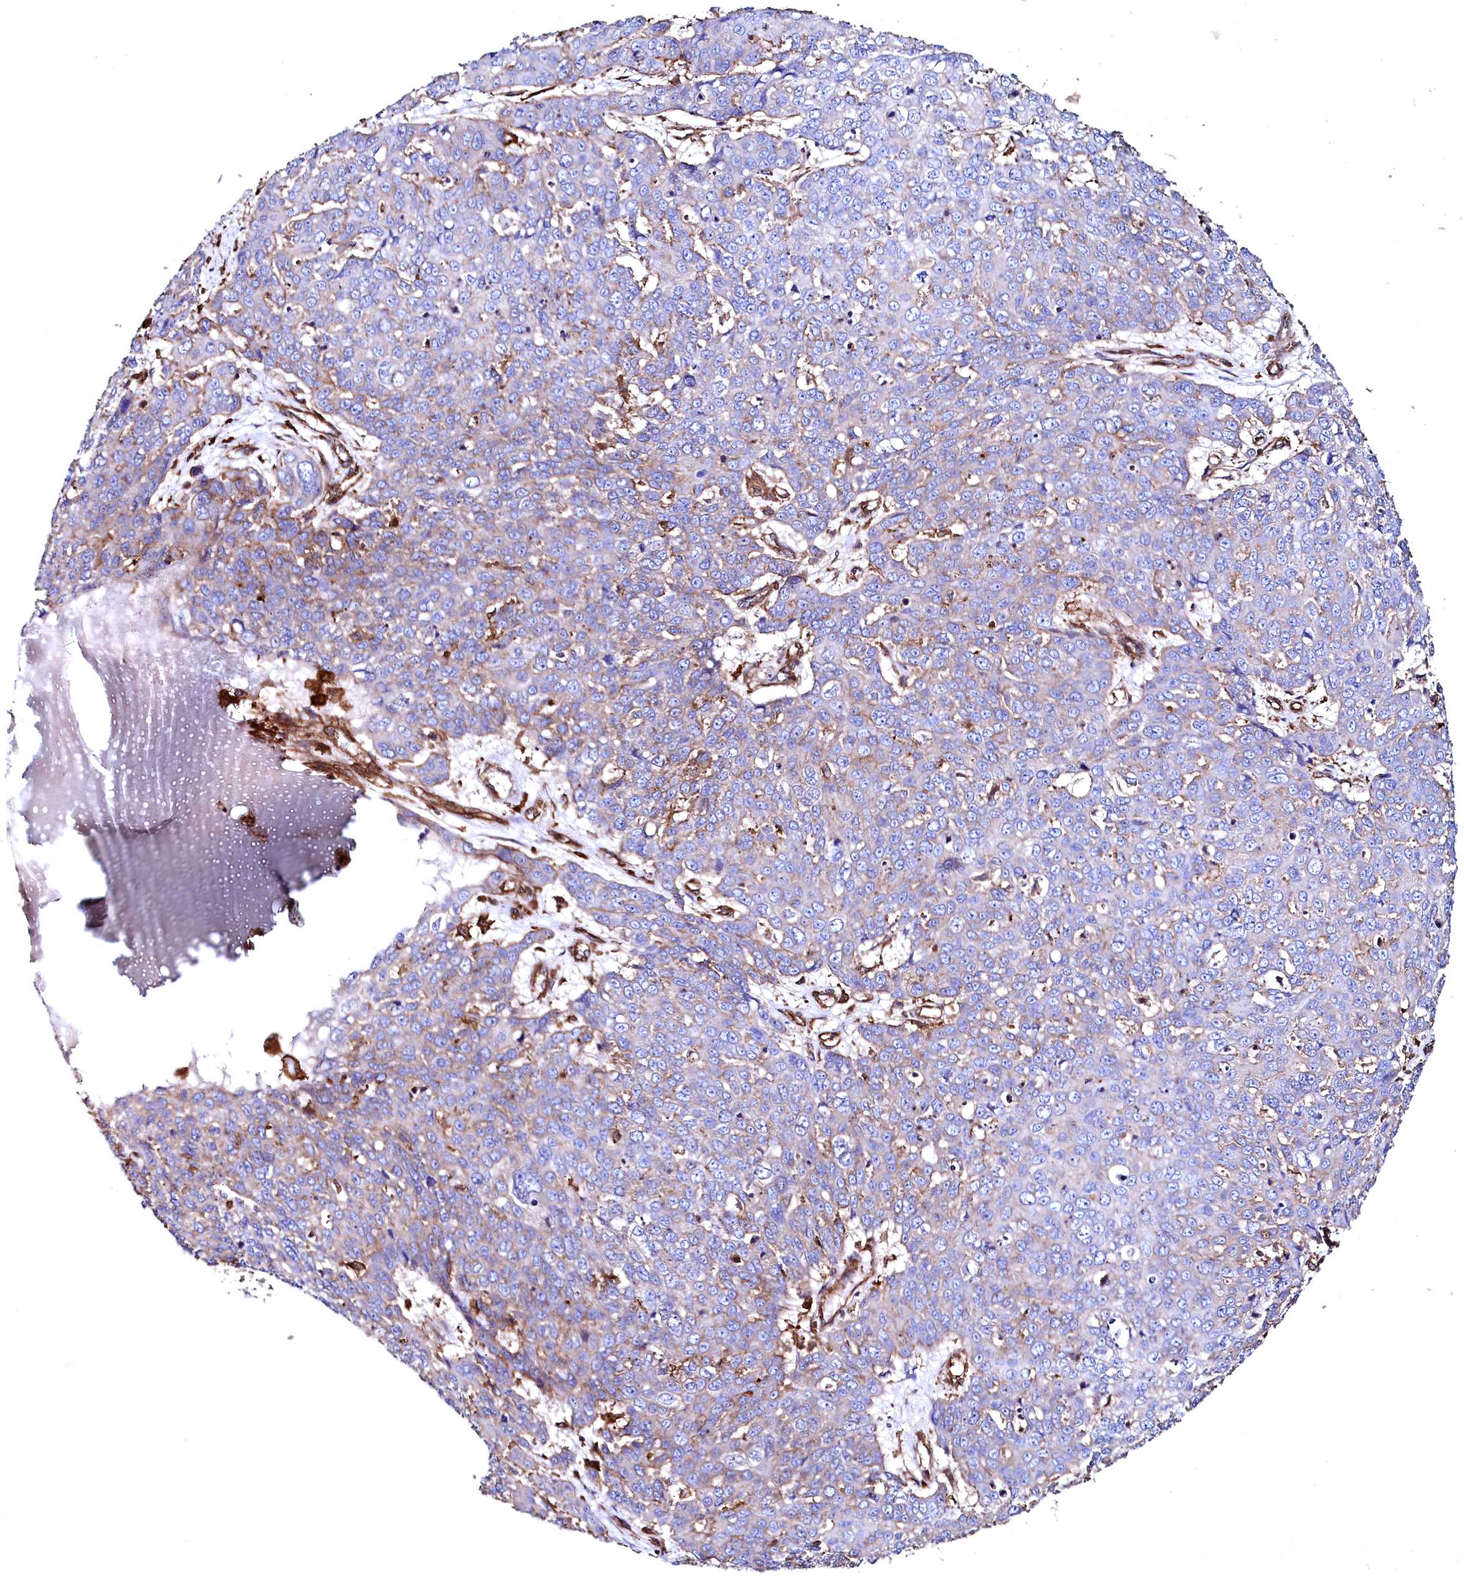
{"staining": {"intensity": "weak", "quantity": "<25%", "location": "cytoplasmic/membranous"}, "tissue": "skin cancer", "cell_type": "Tumor cells", "image_type": "cancer", "snomed": [{"axis": "morphology", "description": "Squamous cell carcinoma, NOS"}, {"axis": "topography", "description": "Skin"}], "caption": "A high-resolution micrograph shows IHC staining of squamous cell carcinoma (skin), which shows no significant positivity in tumor cells. (Brightfield microscopy of DAB (3,3'-diaminobenzidine) IHC at high magnification).", "gene": "STAMBPL1", "patient": {"sex": "male", "age": 71}}